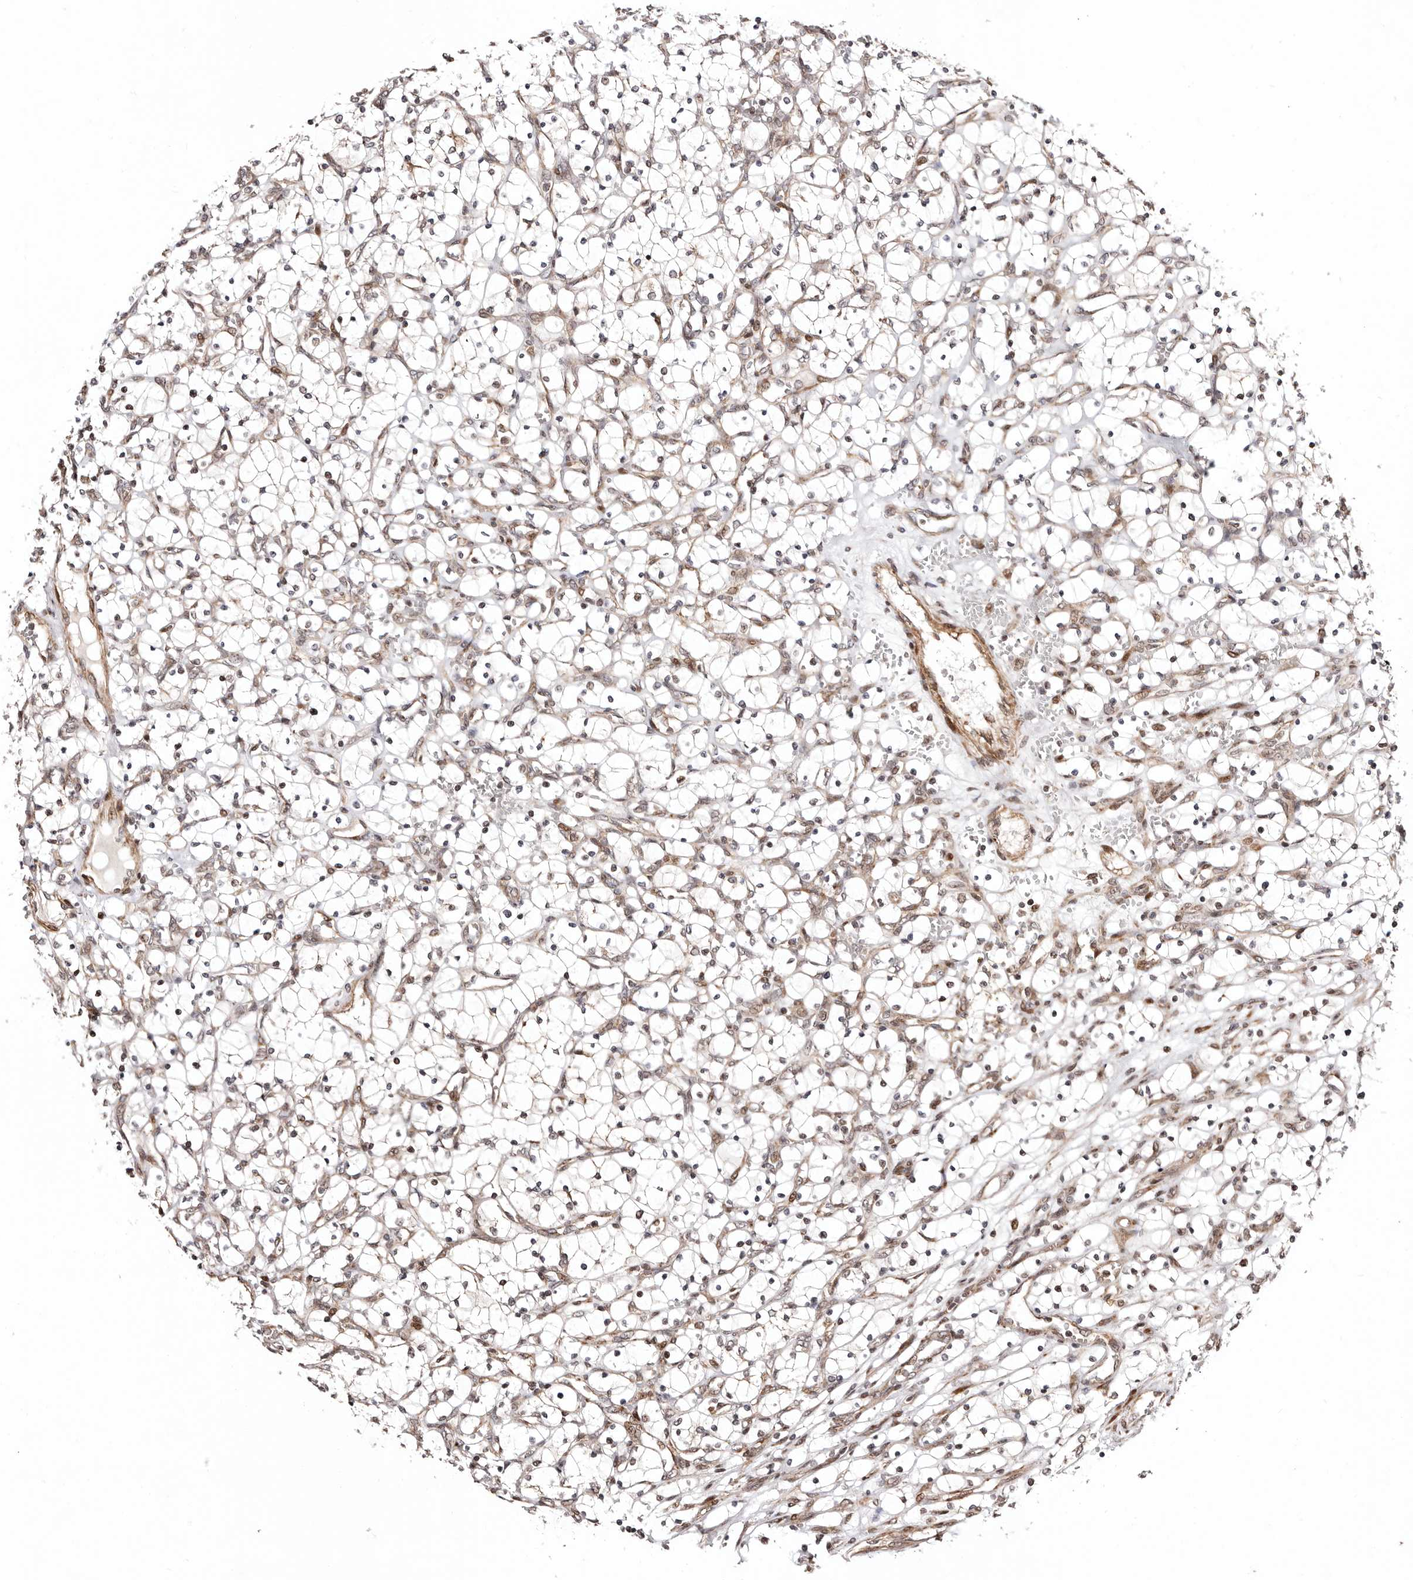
{"staining": {"intensity": "negative", "quantity": "none", "location": "none"}, "tissue": "renal cancer", "cell_type": "Tumor cells", "image_type": "cancer", "snomed": [{"axis": "morphology", "description": "Adenocarcinoma, NOS"}, {"axis": "topography", "description": "Kidney"}], "caption": "This is a photomicrograph of IHC staining of adenocarcinoma (renal), which shows no positivity in tumor cells. (DAB (3,3'-diaminobenzidine) immunohistochemistry (IHC) with hematoxylin counter stain).", "gene": "HIVEP3", "patient": {"sex": "female", "age": 69}}